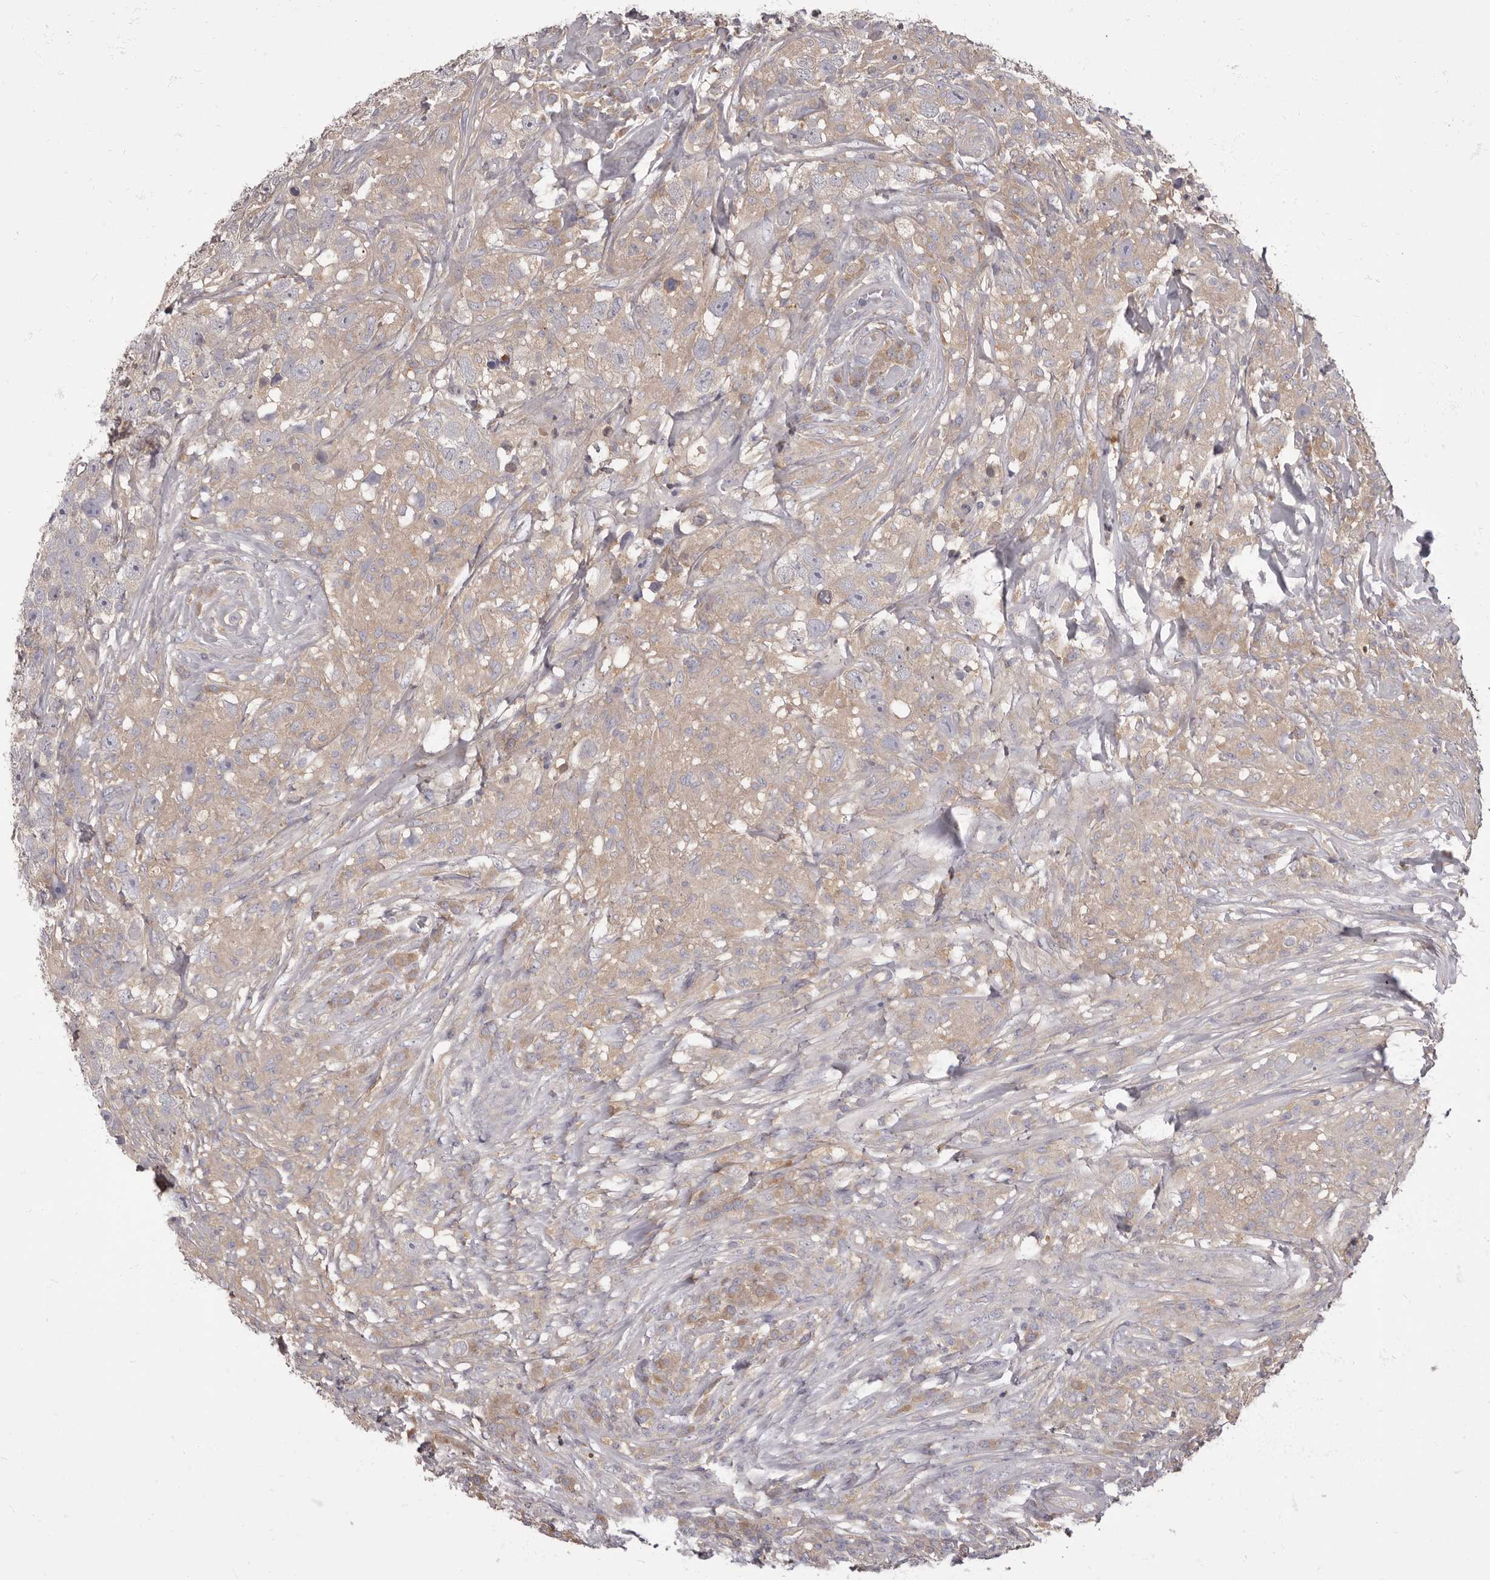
{"staining": {"intensity": "weak", "quantity": "<25%", "location": "cytoplasmic/membranous"}, "tissue": "testis cancer", "cell_type": "Tumor cells", "image_type": "cancer", "snomed": [{"axis": "morphology", "description": "Seminoma, NOS"}, {"axis": "topography", "description": "Testis"}], "caption": "Testis seminoma stained for a protein using immunohistochemistry shows no expression tumor cells.", "gene": "APEH", "patient": {"sex": "male", "age": 49}}